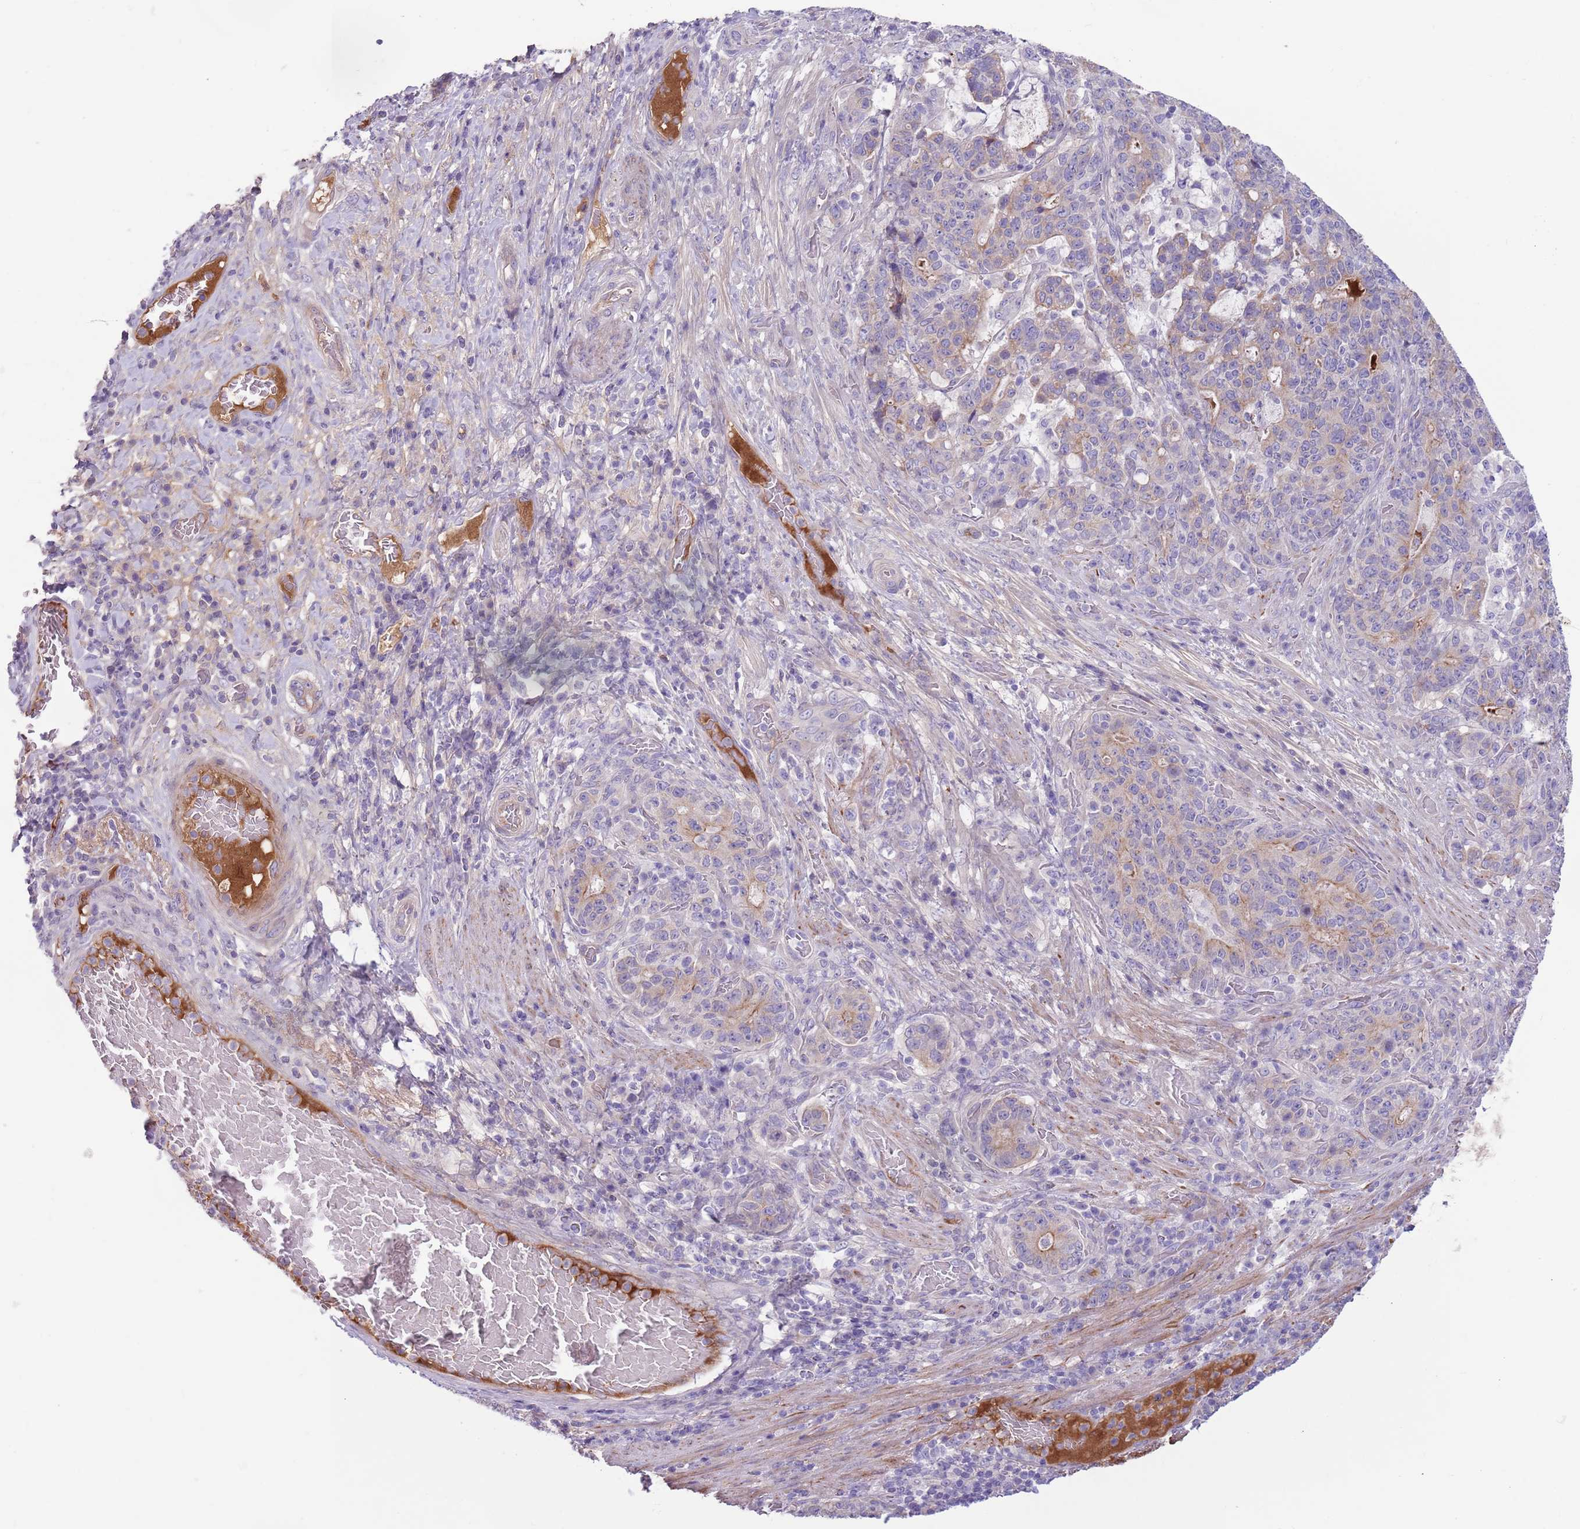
{"staining": {"intensity": "weak", "quantity": "<25%", "location": "cytoplasmic/membranous"}, "tissue": "stomach cancer", "cell_type": "Tumor cells", "image_type": "cancer", "snomed": [{"axis": "morphology", "description": "Normal tissue, NOS"}, {"axis": "morphology", "description": "Adenocarcinoma, NOS"}, {"axis": "topography", "description": "Stomach"}], "caption": "Immunohistochemistry of stomach cancer (adenocarcinoma) demonstrates no staining in tumor cells. (Stains: DAB immunohistochemistry (IHC) with hematoxylin counter stain, Microscopy: brightfield microscopy at high magnification).", "gene": "CFH", "patient": {"sex": "female", "age": 64}}